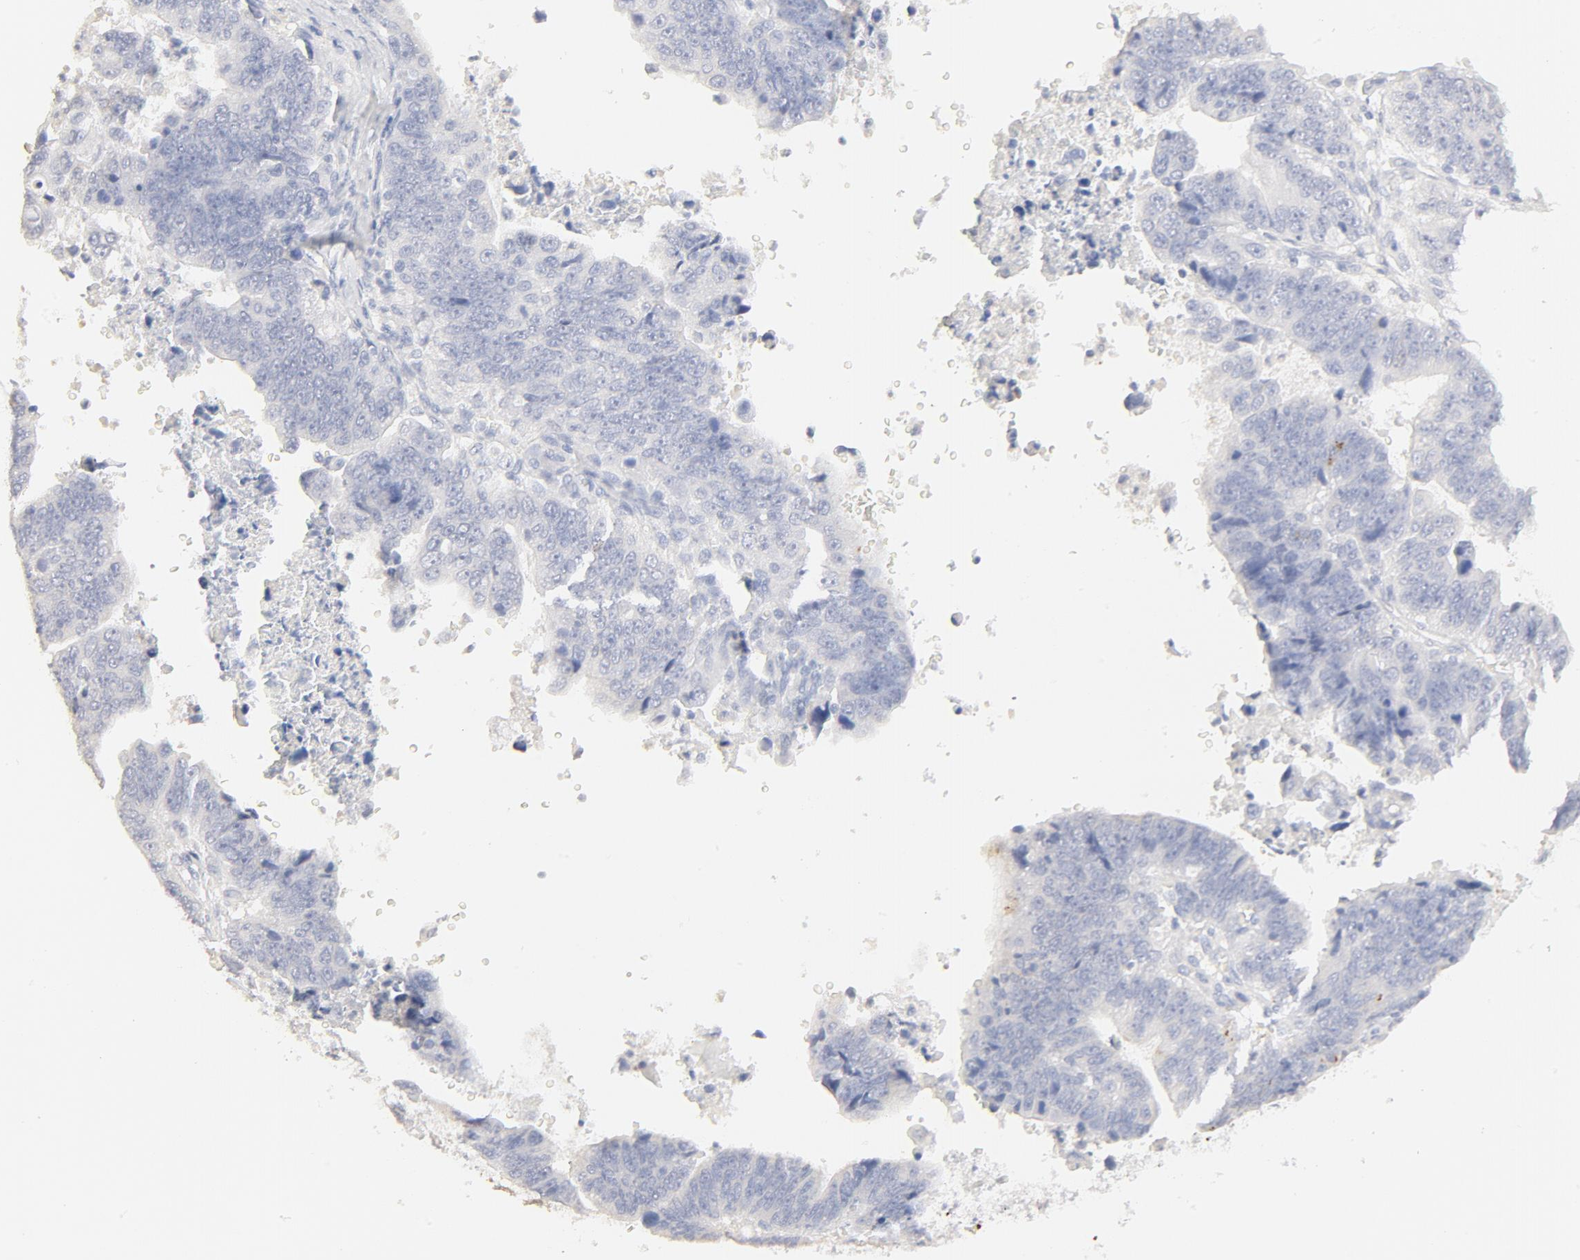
{"staining": {"intensity": "negative", "quantity": "none", "location": "none"}, "tissue": "stomach cancer", "cell_type": "Tumor cells", "image_type": "cancer", "snomed": [{"axis": "morphology", "description": "Adenocarcinoma, NOS"}, {"axis": "topography", "description": "Stomach, upper"}], "caption": "Adenocarcinoma (stomach) stained for a protein using immunohistochemistry (IHC) displays no expression tumor cells.", "gene": "FCGBP", "patient": {"sex": "female", "age": 50}}